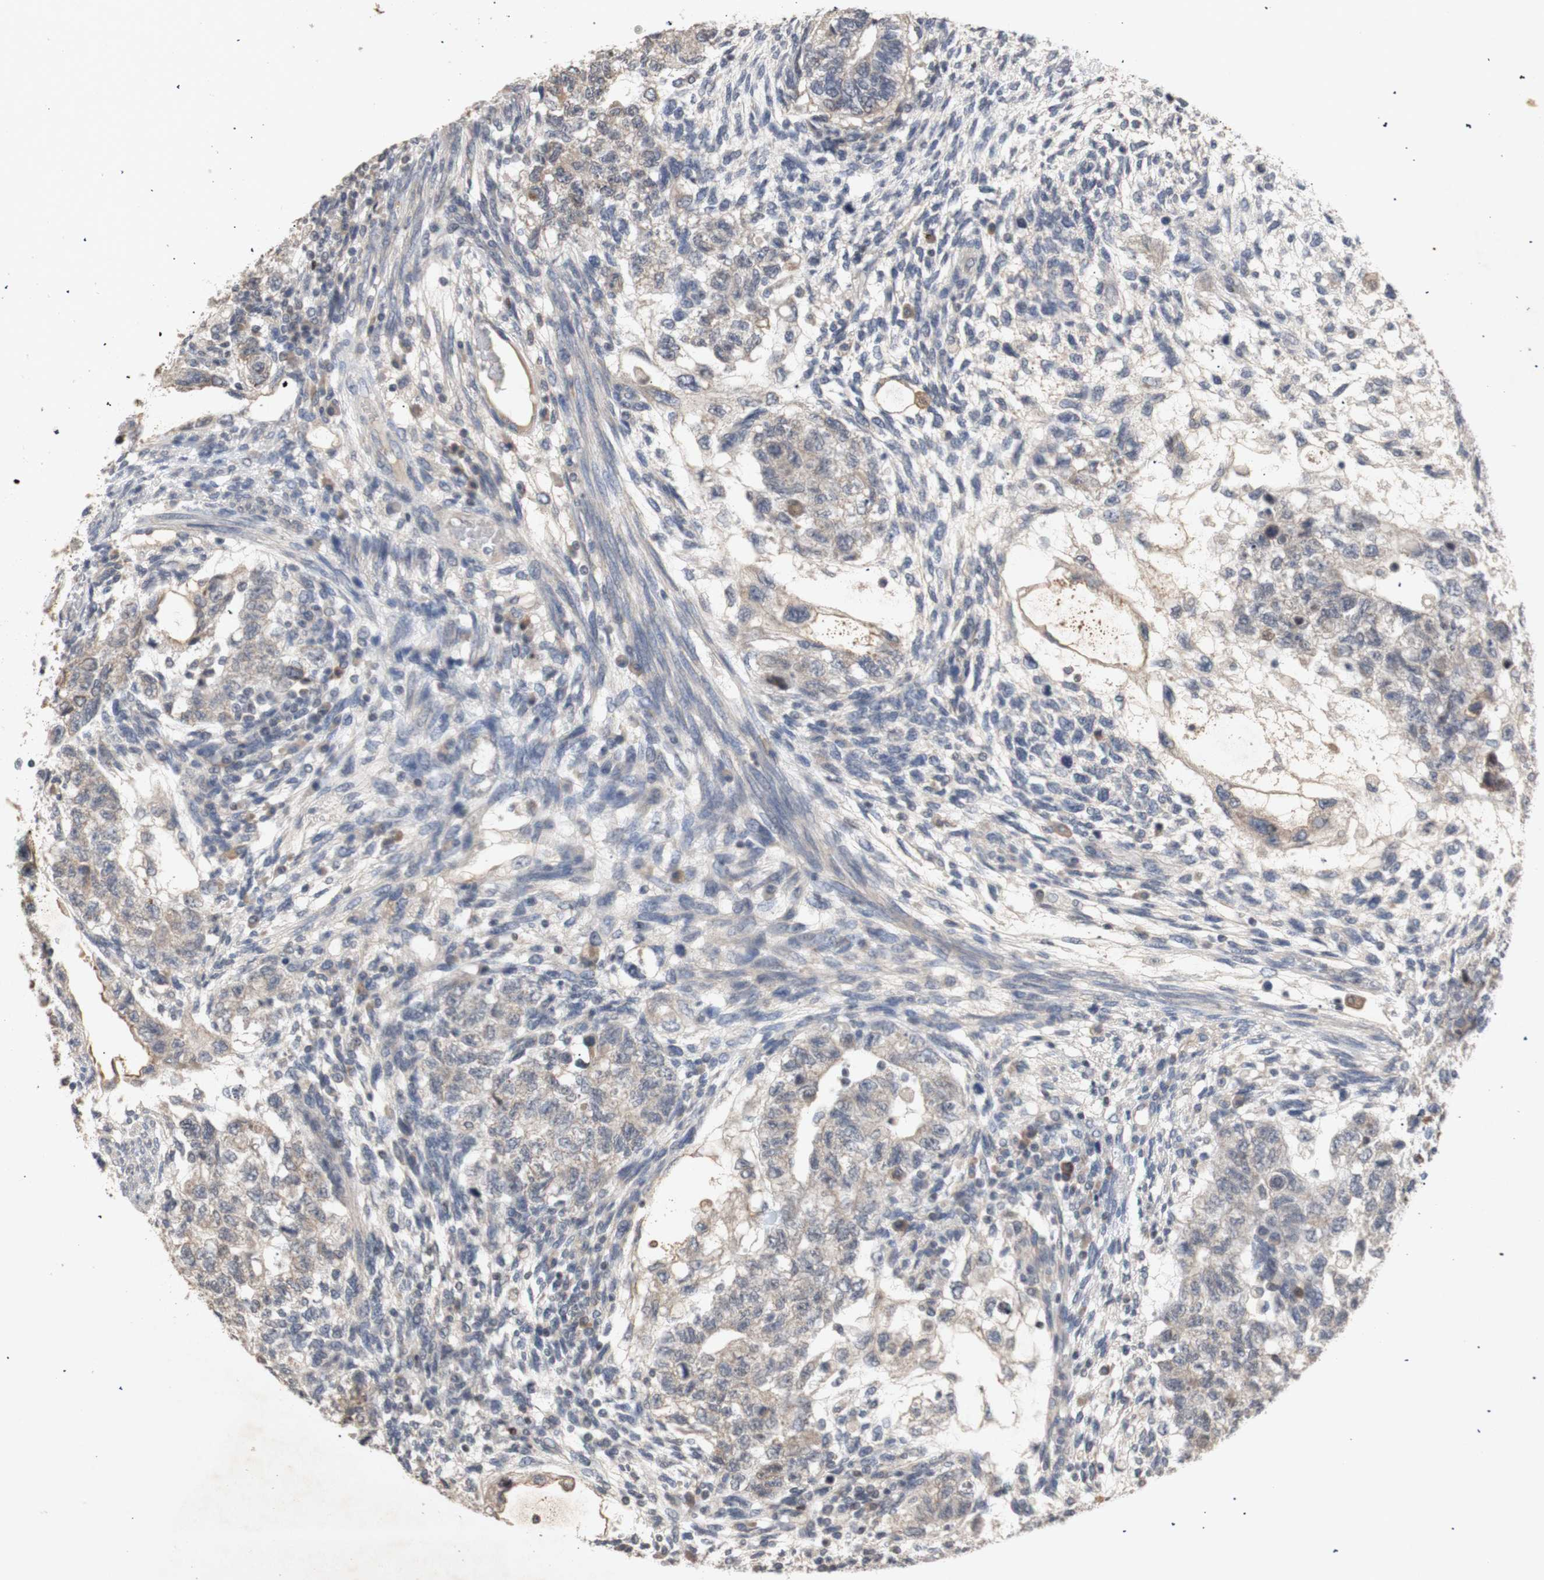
{"staining": {"intensity": "weak", "quantity": ">75%", "location": "cytoplasmic/membranous"}, "tissue": "testis cancer", "cell_type": "Tumor cells", "image_type": "cancer", "snomed": [{"axis": "morphology", "description": "Normal tissue, NOS"}, {"axis": "morphology", "description": "Carcinoma, Embryonal, NOS"}, {"axis": "topography", "description": "Testis"}], "caption": "Protein expression analysis of human testis embryonal carcinoma reveals weak cytoplasmic/membranous staining in about >75% of tumor cells.", "gene": "FOSB", "patient": {"sex": "male", "age": 36}}